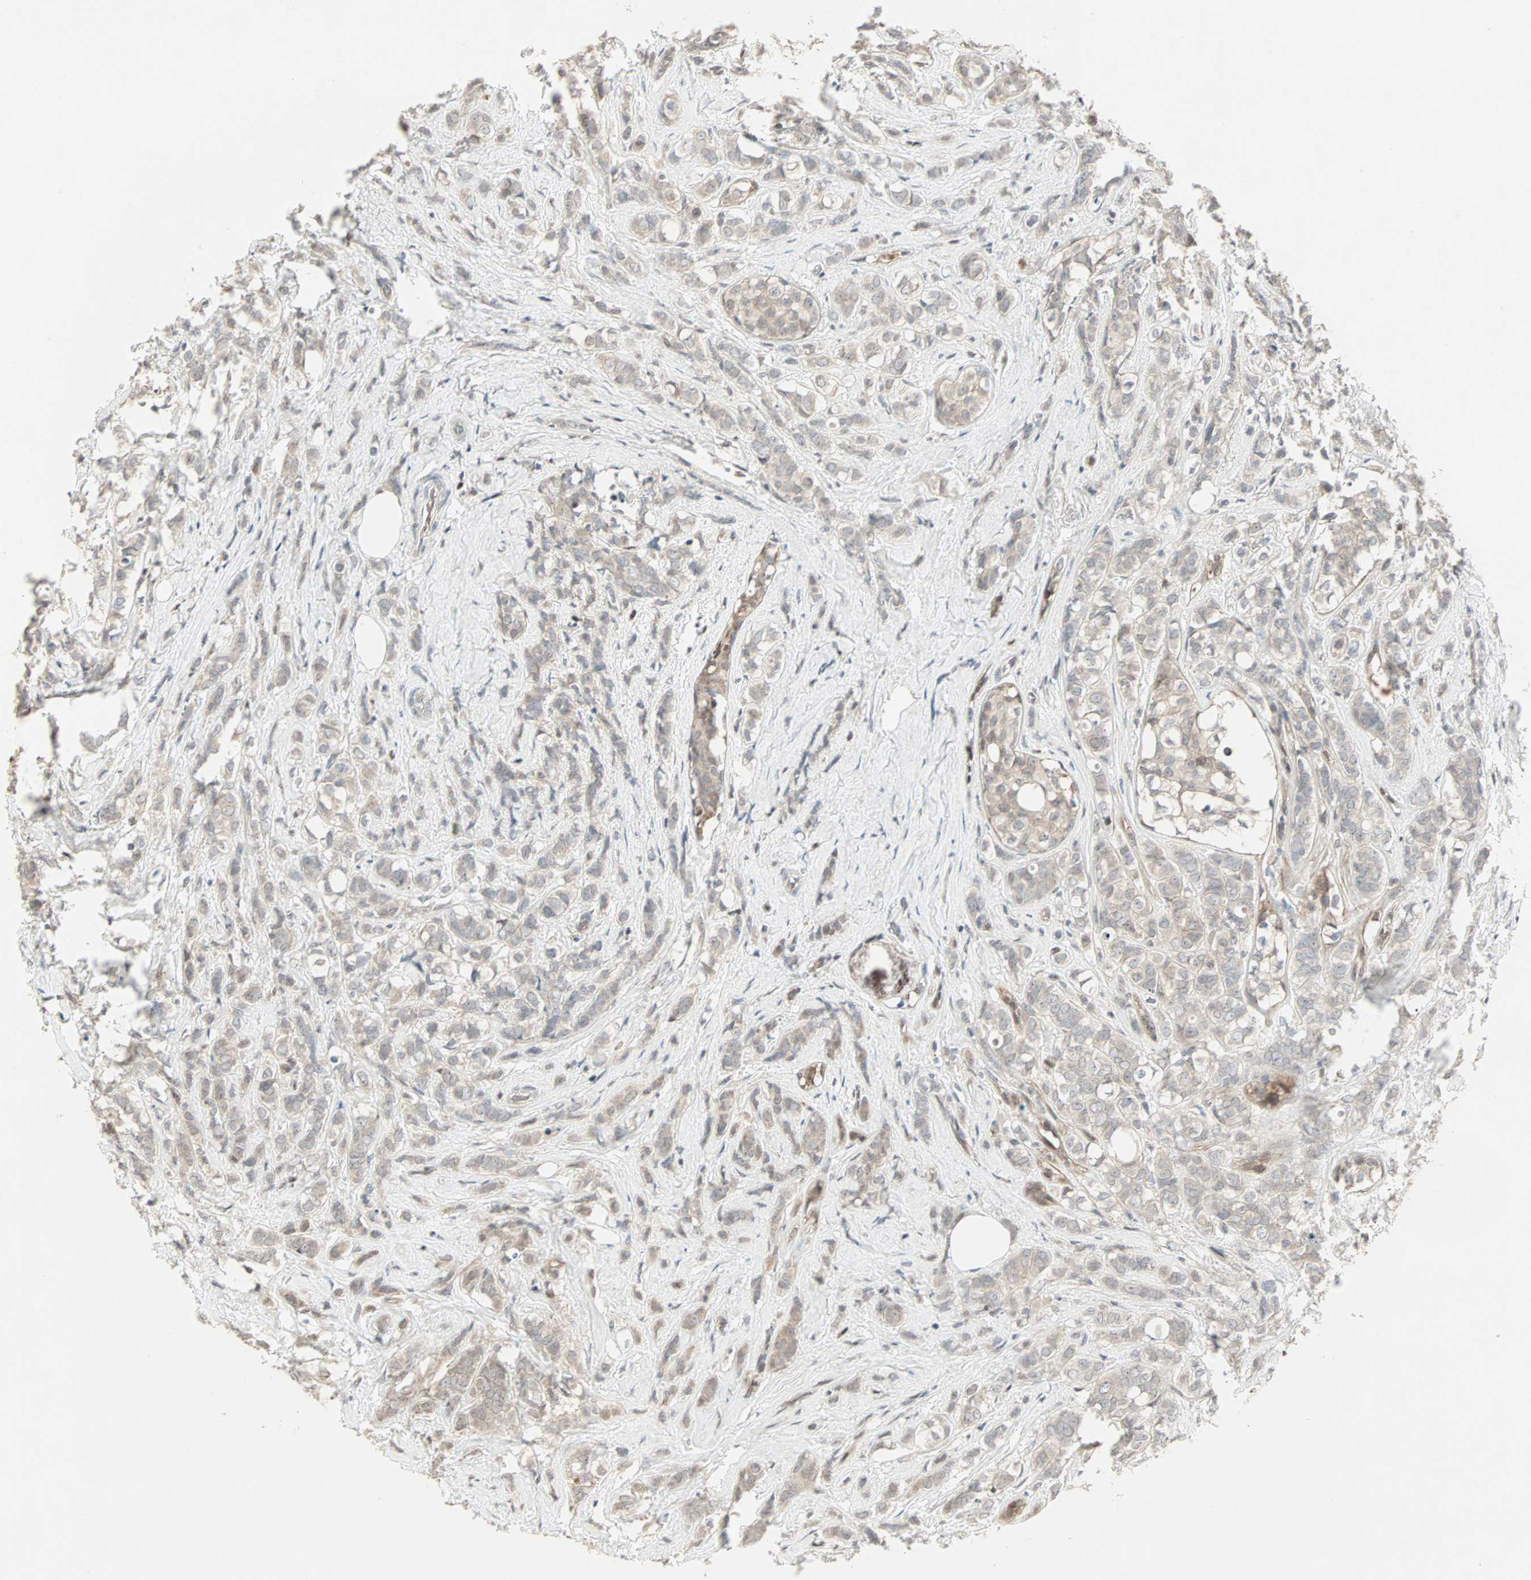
{"staining": {"intensity": "weak", "quantity": ">75%", "location": "cytoplasmic/membranous"}, "tissue": "breast cancer", "cell_type": "Tumor cells", "image_type": "cancer", "snomed": [{"axis": "morphology", "description": "Lobular carcinoma"}, {"axis": "topography", "description": "Breast"}], "caption": "Tumor cells exhibit low levels of weak cytoplasmic/membranous expression in approximately >75% of cells in human lobular carcinoma (breast).", "gene": "DRG2", "patient": {"sex": "female", "age": 60}}